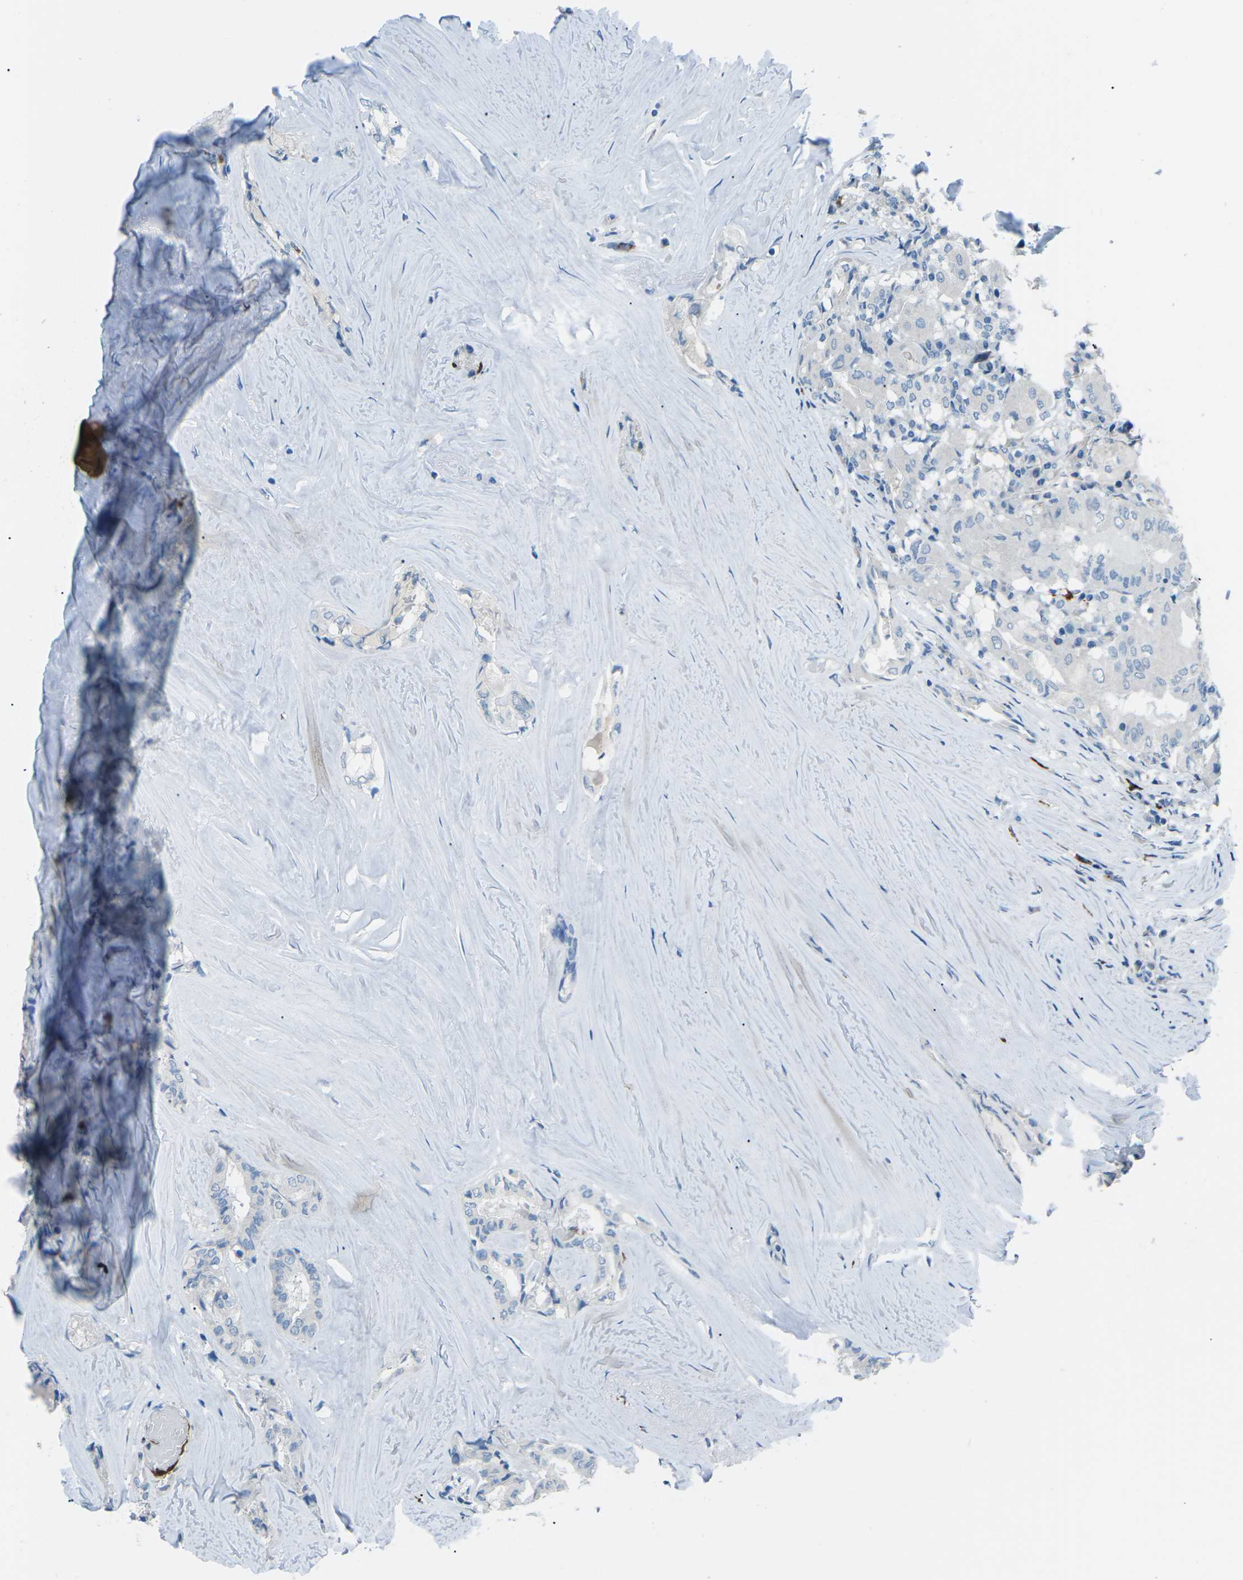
{"staining": {"intensity": "negative", "quantity": "none", "location": "none"}, "tissue": "thyroid cancer", "cell_type": "Tumor cells", "image_type": "cancer", "snomed": [{"axis": "morphology", "description": "Papillary adenocarcinoma, NOS"}, {"axis": "topography", "description": "Thyroid gland"}], "caption": "Tumor cells are negative for protein expression in human thyroid cancer (papillary adenocarcinoma).", "gene": "FCN1", "patient": {"sex": "female", "age": 42}}